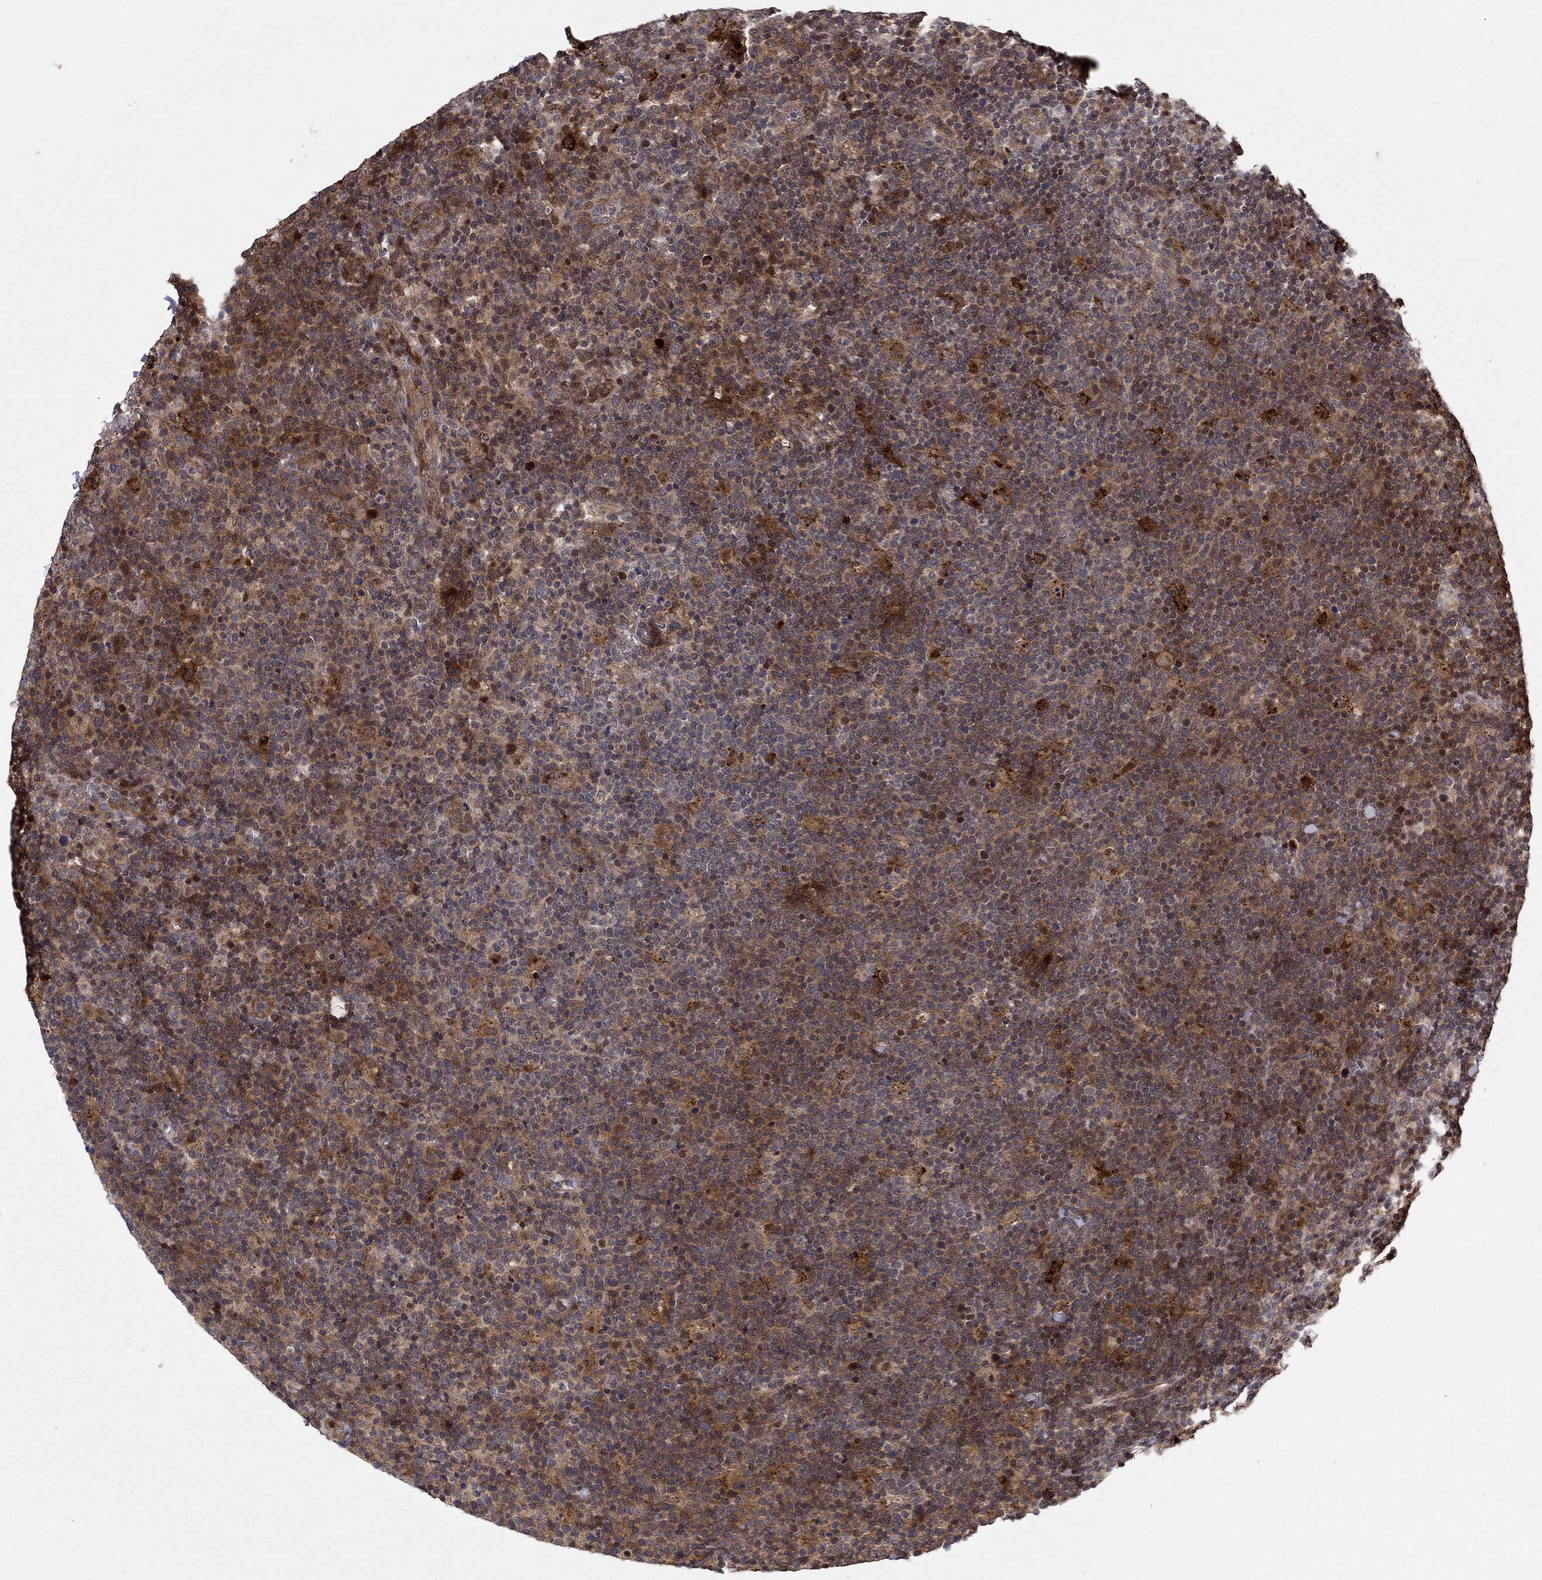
{"staining": {"intensity": "moderate", "quantity": "25%-75%", "location": "cytoplasmic/membranous"}, "tissue": "lymphoma", "cell_type": "Tumor cells", "image_type": "cancer", "snomed": [{"axis": "morphology", "description": "Malignant lymphoma, non-Hodgkin's type, High grade"}, {"axis": "topography", "description": "Lymph node"}], "caption": "A histopathology image of malignant lymphoma, non-Hodgkin's type (high-grade) stained for a protein reveals moderate cytoplasmic/membranous brown staining in tumor cells.", "gene": "LPCAT4", "patient": {"sex": "male", "age": 61}}